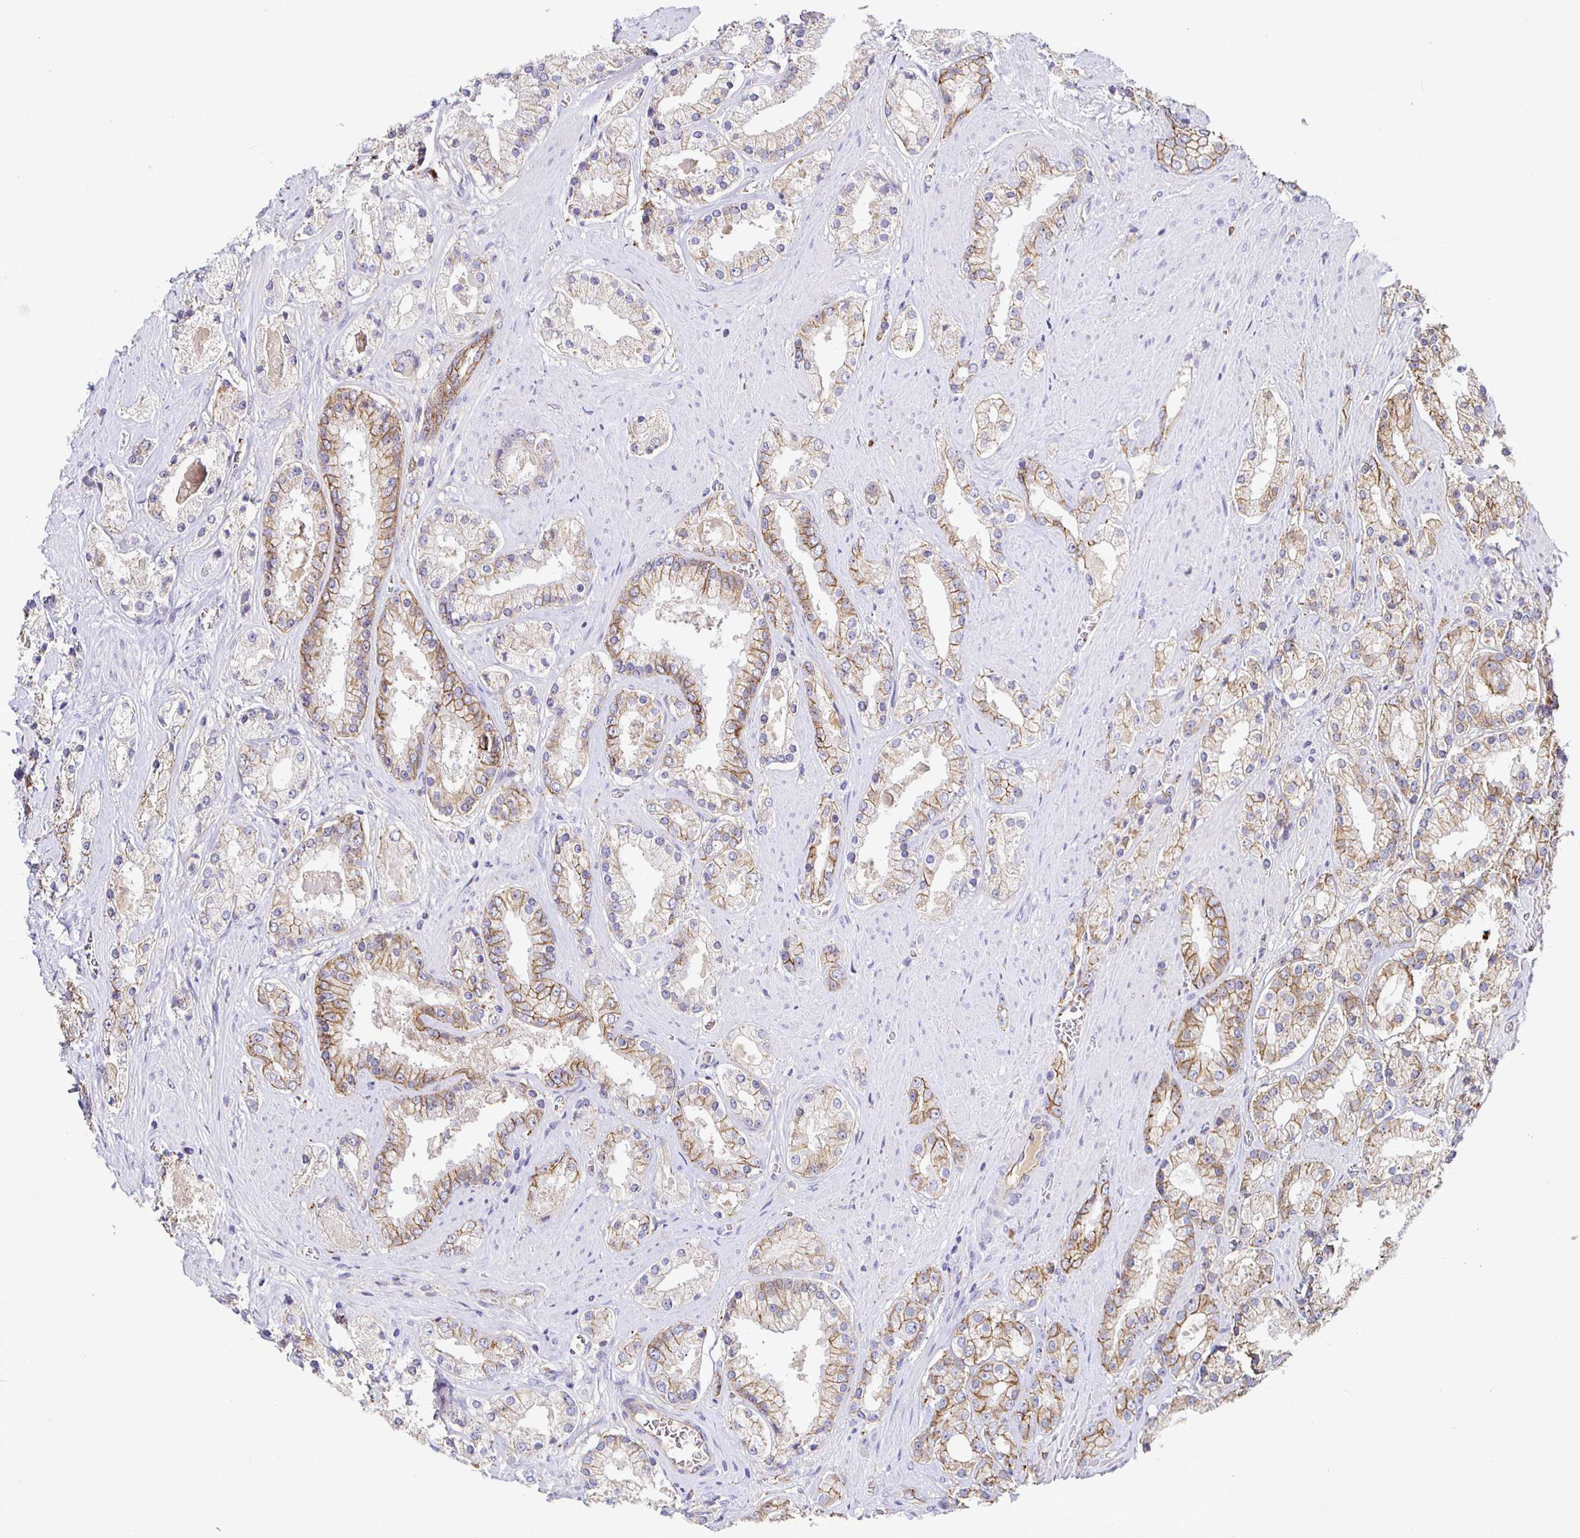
{"staining": {"intensity": "moderate", "quantity": "25%-75%", "location": "cytoplasmic/membranous"}, "tissue": "prostate cancer", "cell_type": "Tumor cells", "image_type": "cancer", "snomed": [{"axis": "morphology", "description": "Adenocarcinoma, High grade"}, {"axis": "topography", "description": "Prostate"}], "caption": "This micrograph demonstrates immunohistochemistry (IHC) staining of prostate cancer, with medium moderate cytoplasmic/membranous staining in approximately 25%-75% of tumor cells.", "gene": "PIWIL3", "patient": {"sex": "male", "age": 67}}